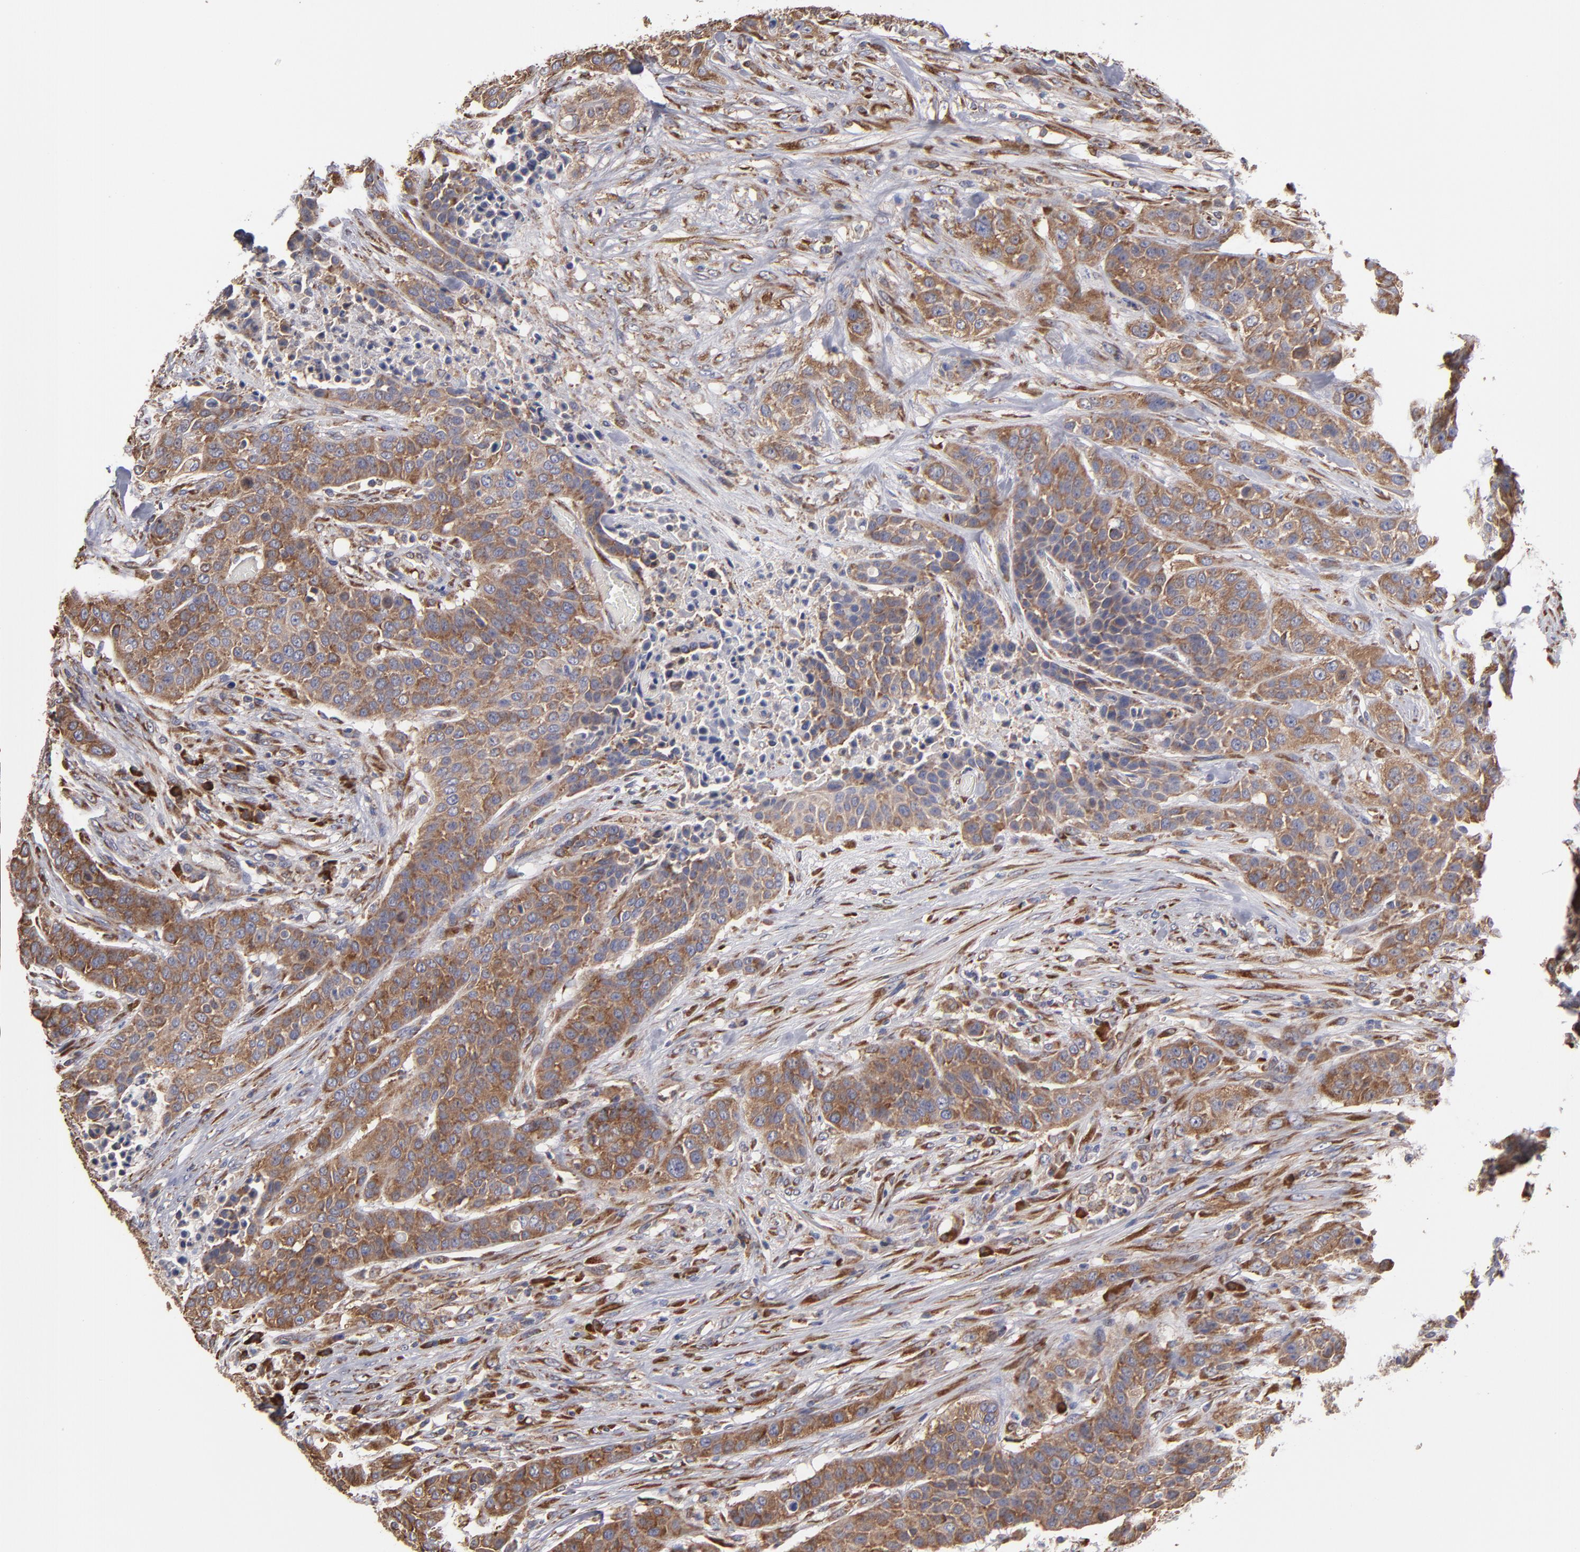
{"staining": {"intensity": "moderate", "quantity": ">75%", "location": "cytoplasmic/membranous"}, "tissue": "urothelial cancer", "cell_type": "Tumor cells", "image_type": "cancer", "snomed": [{"axis": "morphology", "description": "Urothelial carcinoma, High grade"}, {"axis": "topography", "description": "Urinary bladder"}], "caption": "DAB (3,3'-diaminobenzidine) immunohistochemical staining of human high-grade urothelial carcinoma shows moderate cytoplasmic/membranous protein staining in about >75% of tumor cells.", "gene": "SND1", "patient": {"sex": "male", "age": 74}}